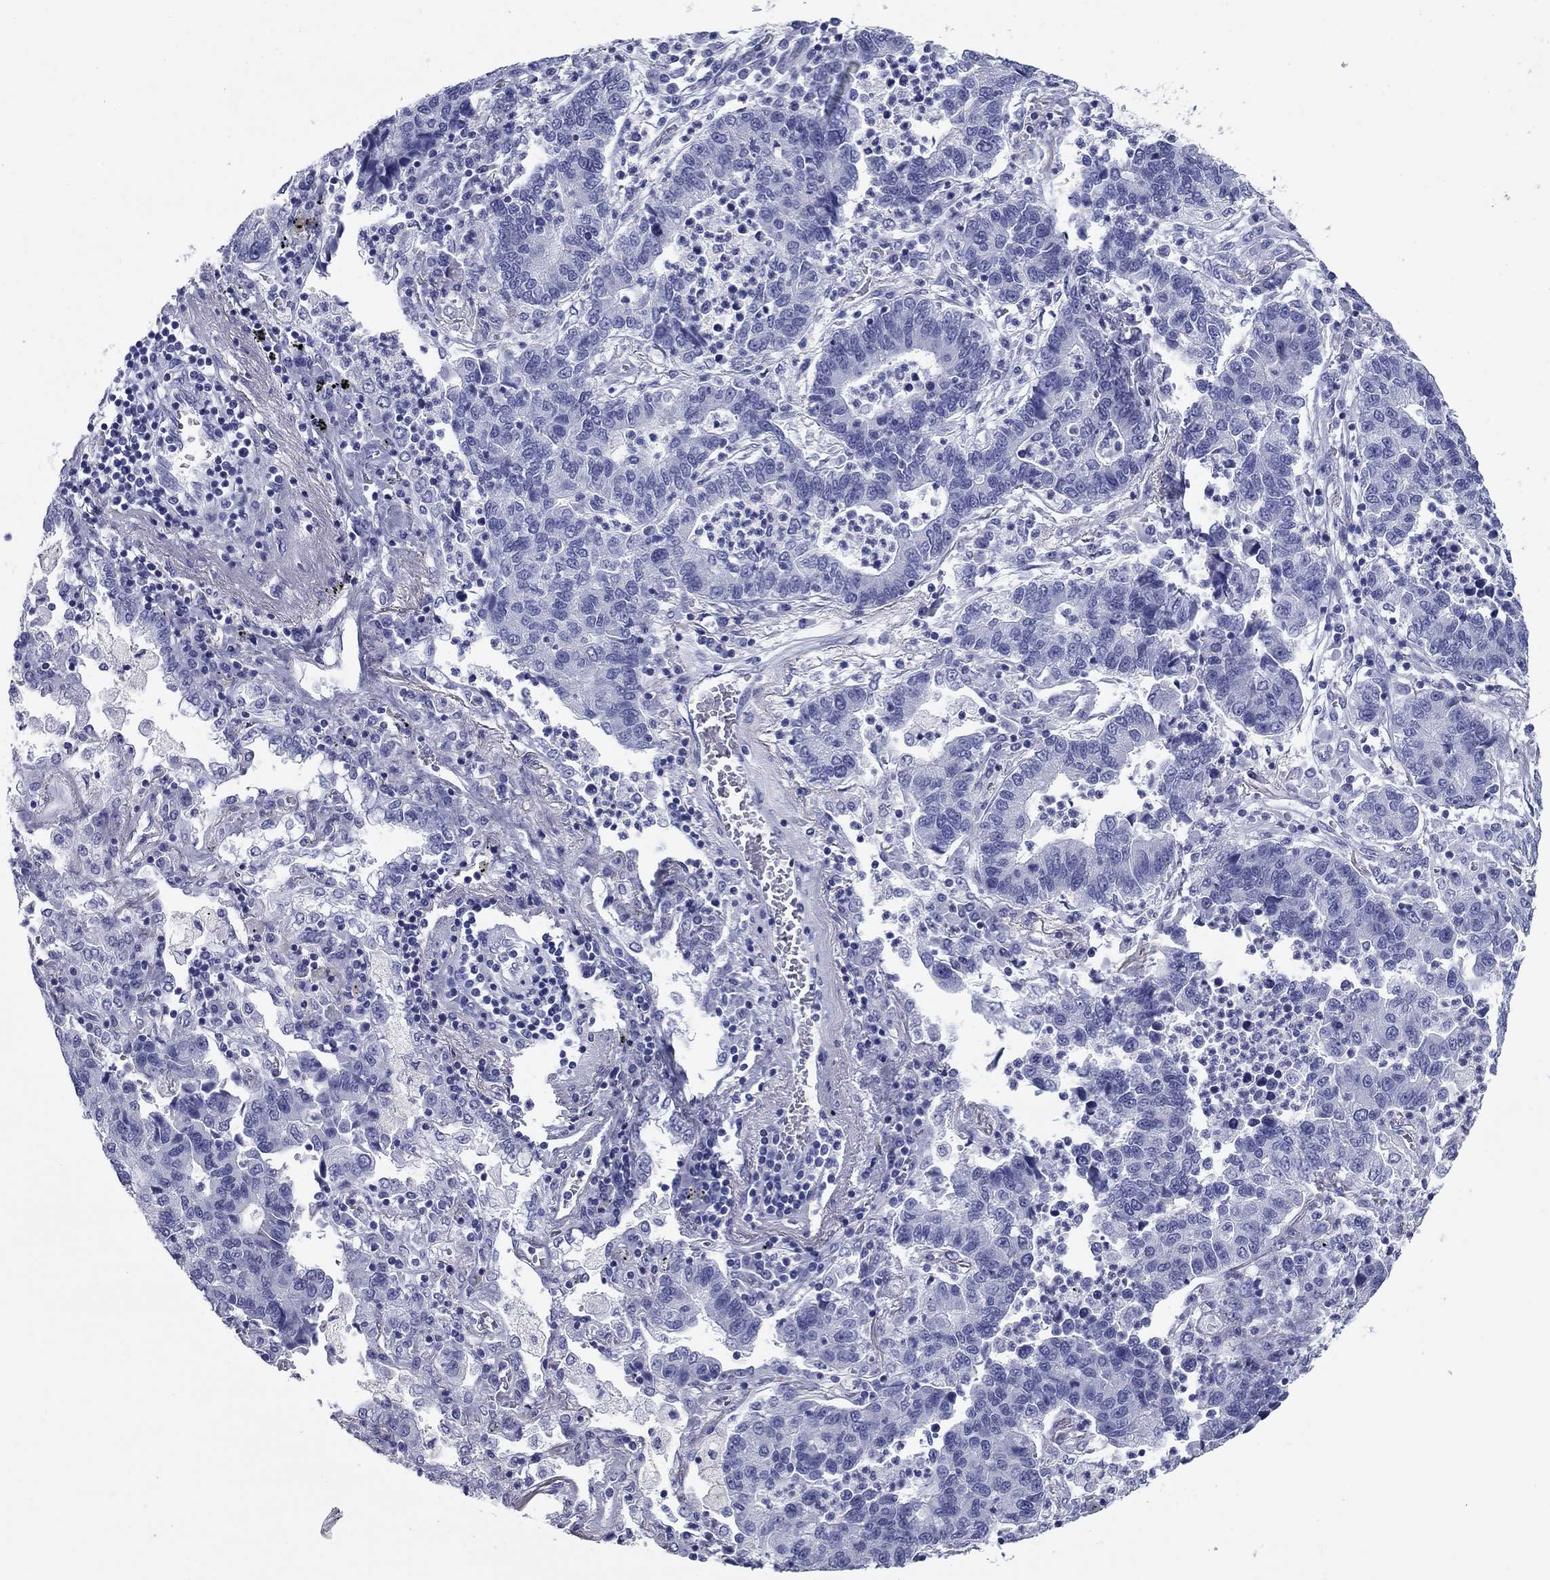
{"staining": {"intensity": "negative", "quantity": "none", "location": "none"}, "tissue": "lung cancer", "cell_type": "Tumor cells", "image_type": "cancer", "snomed": [{"axis": "morphology", "description": "Adenocarcinoma, NOS"}, {"axis": "topography", "description": "Lung"}], "caption": "Immunohistochemistry of human adenocarcinoma (lung) exhibits no staining in tumor cells.", "gene": "NPPA", "patient": {"sex": "female", "age": 57}}